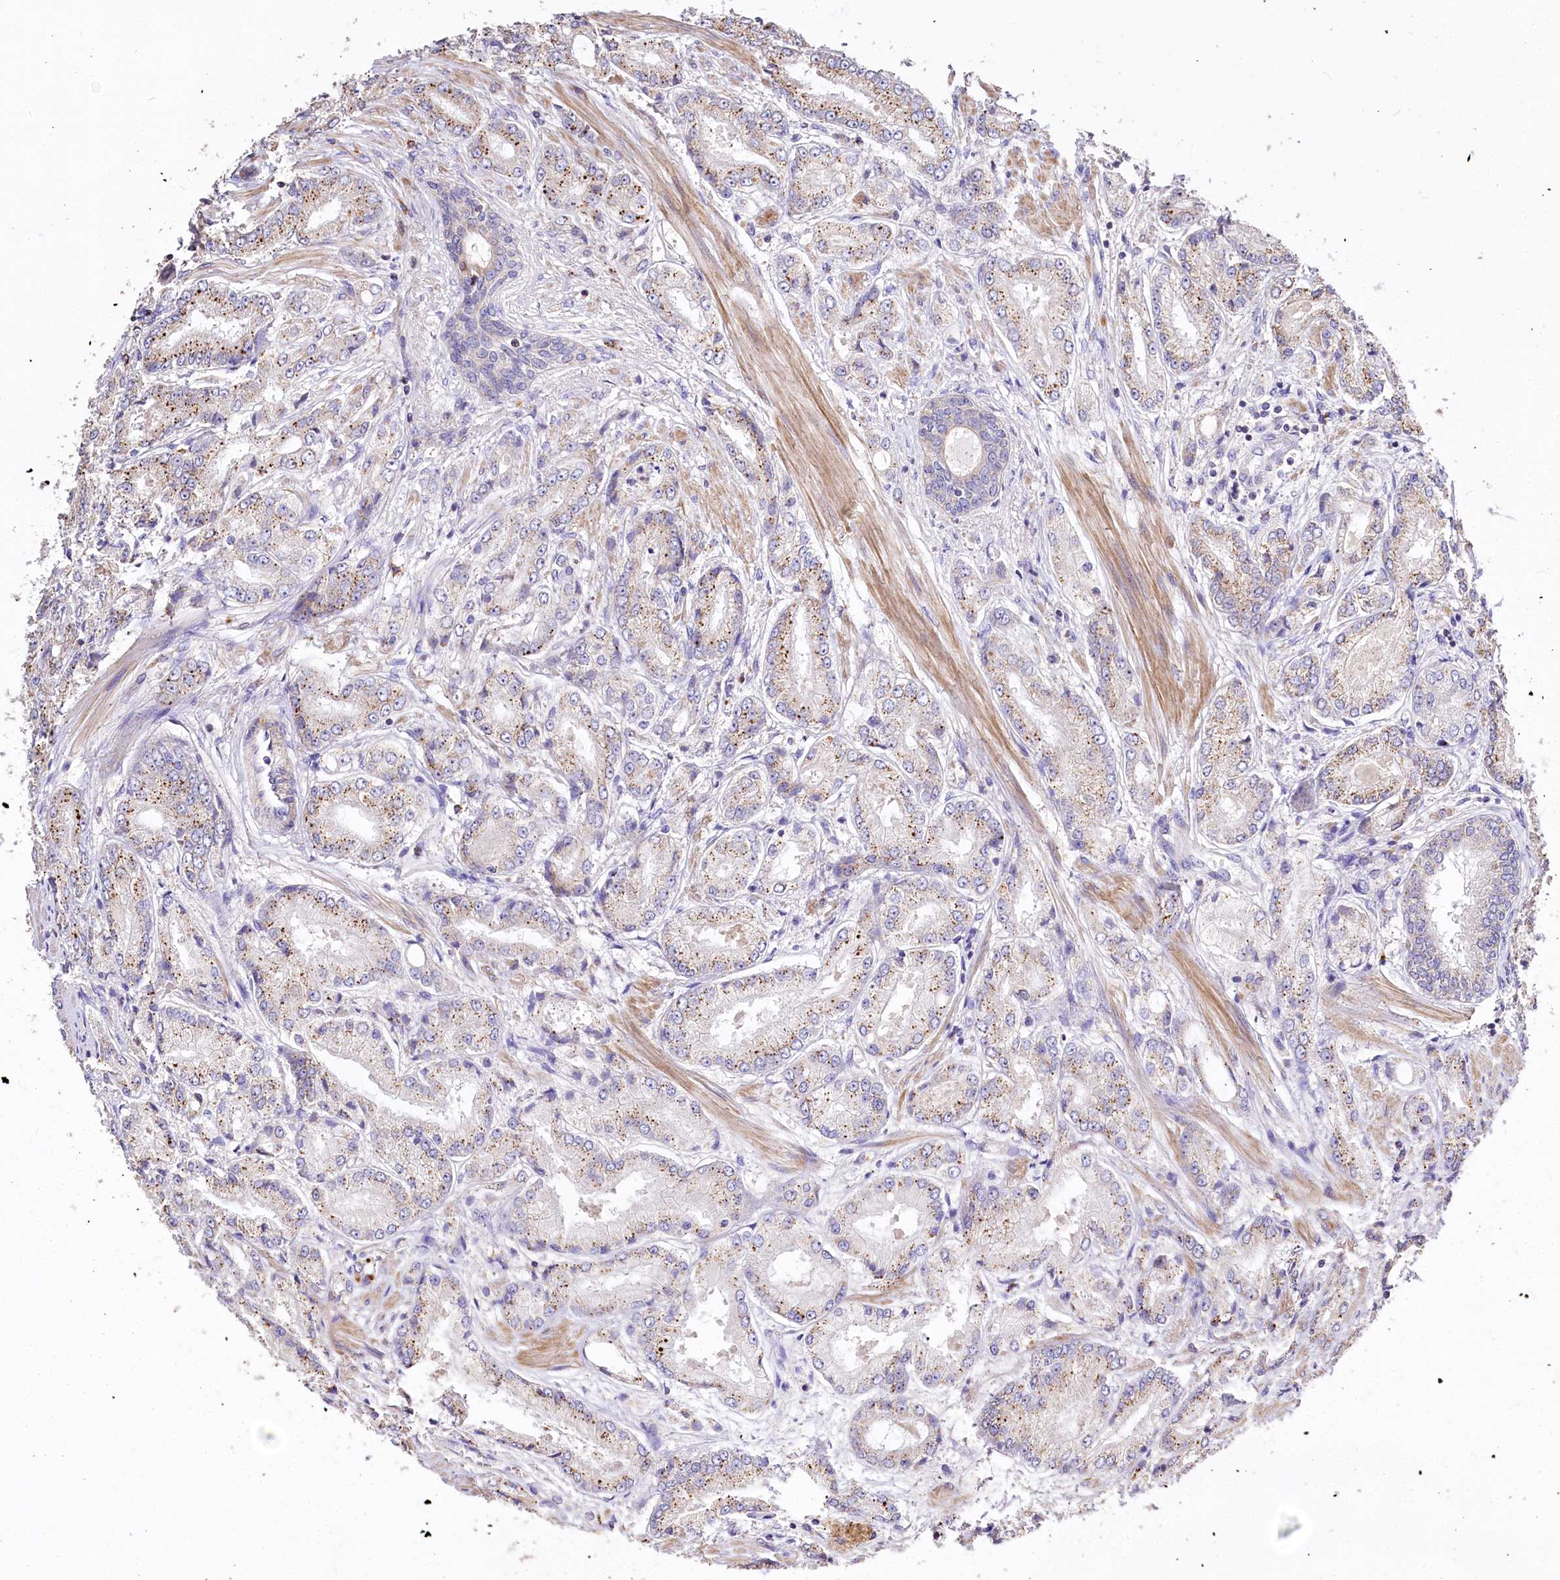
{"staining": {"intensity": "weak", "quantity": "25%-75%", "location": "cytoplasmic/membranous"}, "tissue": "prostate cancer", "cell_type": "Tumor cells", "image_type": "cancer", "snomed": [{"axis": "morphology", "description": "Adenocarcinoma, High grade"}, {"axis": "topography", "description": "Prostate"}], "caption": "A photomicrograph of prostate high-grade adenocarcinoma stained for a protein displays weak cytoplasmic/membranous brown staining in tumor cells. Using DAB (3,3'-diaminobenzidine) (brown) and hematoxylin (blue) stains, captured at high magnification using brightfield microscopy.", "gene": "PTER", "patient": {"sex": "male", "age": 59}}